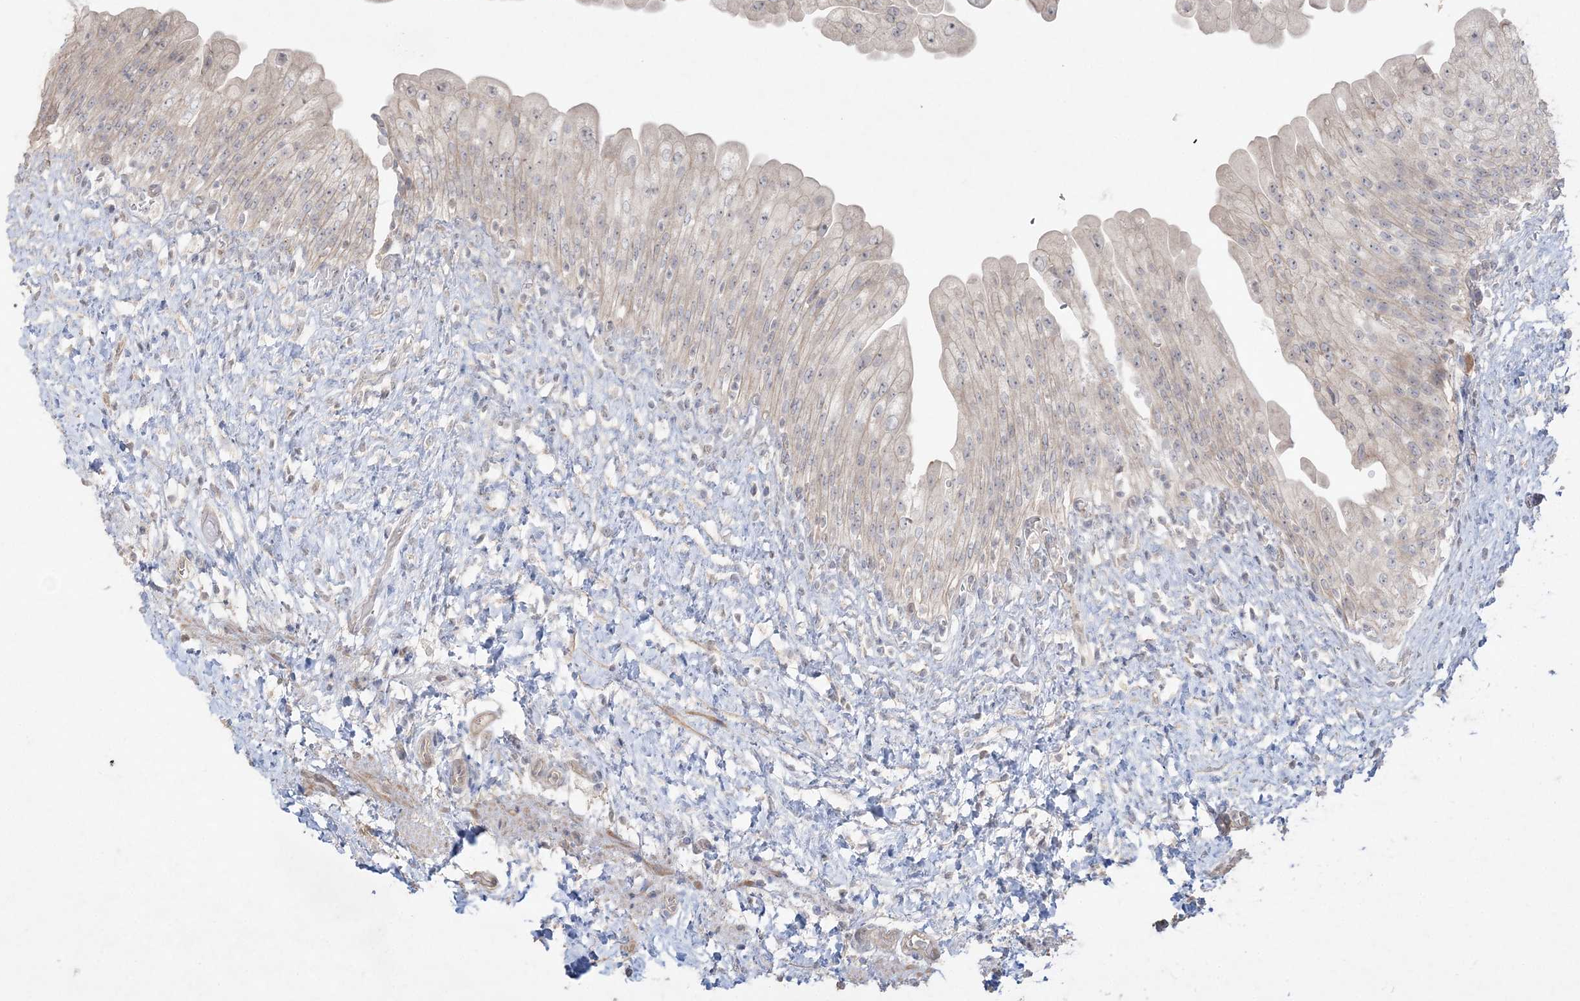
{"staining": {"intensity": "negative", "quantity": "none", "location": "none"}, "tissue": "urinary bladder", "cell_type": "Urothelial cells", "image_type": "normal", "snomed": [{"axis": "morphology", "description": "Normal tissue, NOS"}, {"axis": "topography", "description": "Urinary bladder"}], "caption": "An IHC micrograph of normal urinary bladder is shown. There is no staining in urothelial cells of urinary bladder. Nuclei are stained in blue.", "gene": "SH3BP4", "patient": {"sex": "female", "age": 27}}